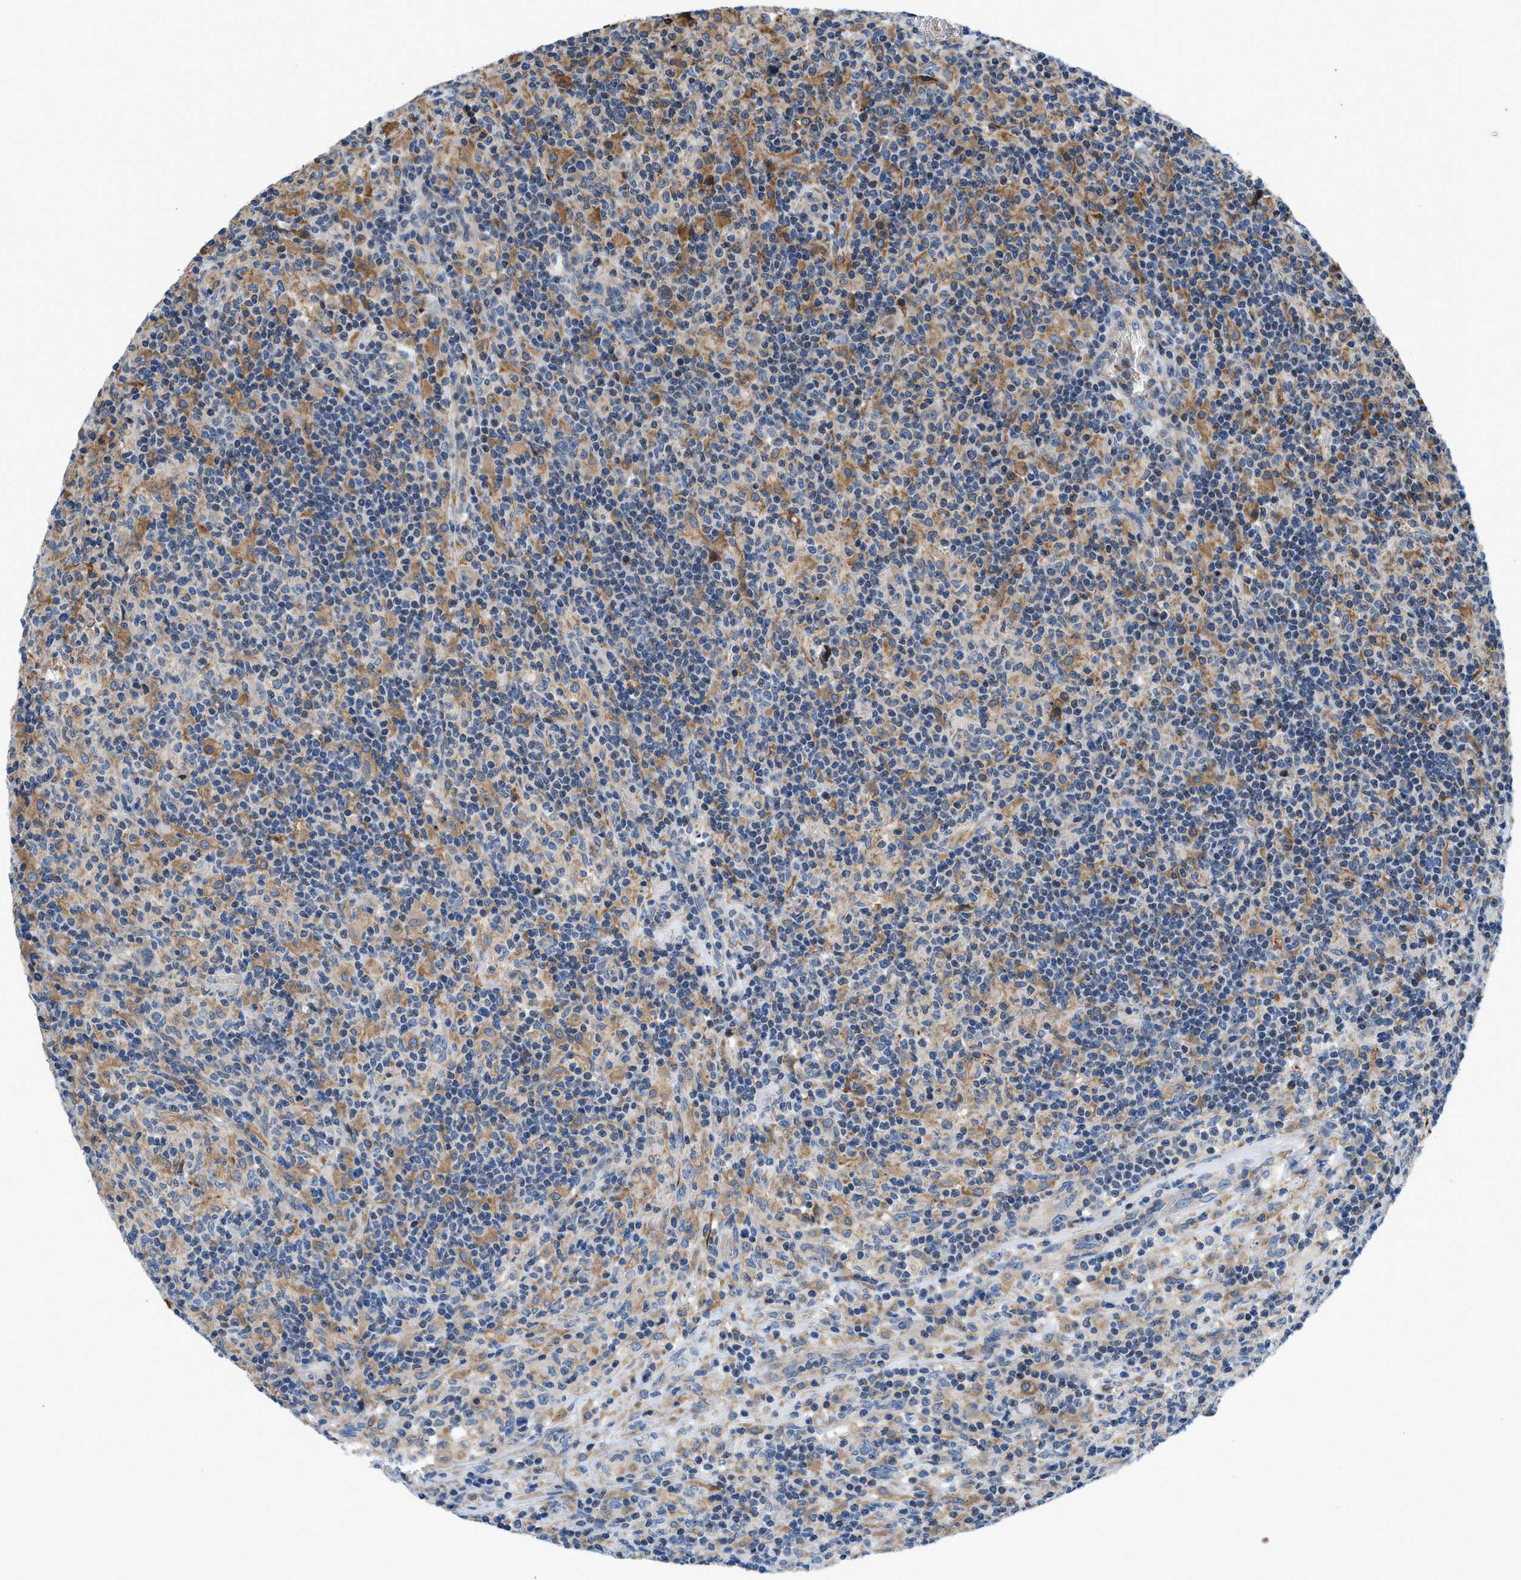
{"staining": {"intensity": "weak", "quantity": "25%-75%", "location": "cytoplasmic/membranous"}, "tissue": "lymphoma", "cell_type": "Tumor cells", "image_type": "cancer", "snomed": [{"axis": "morphology", "description": "Hodgkin's disease, NOS"}, {"axis": "topography", "description": "Lymph node"}], "caption": "Lymphoma stained with a protein marker demonstrates weak staining in tumor cells.", "gene": "ZNF831", "patient": {"sex": "male", "age": 70}}